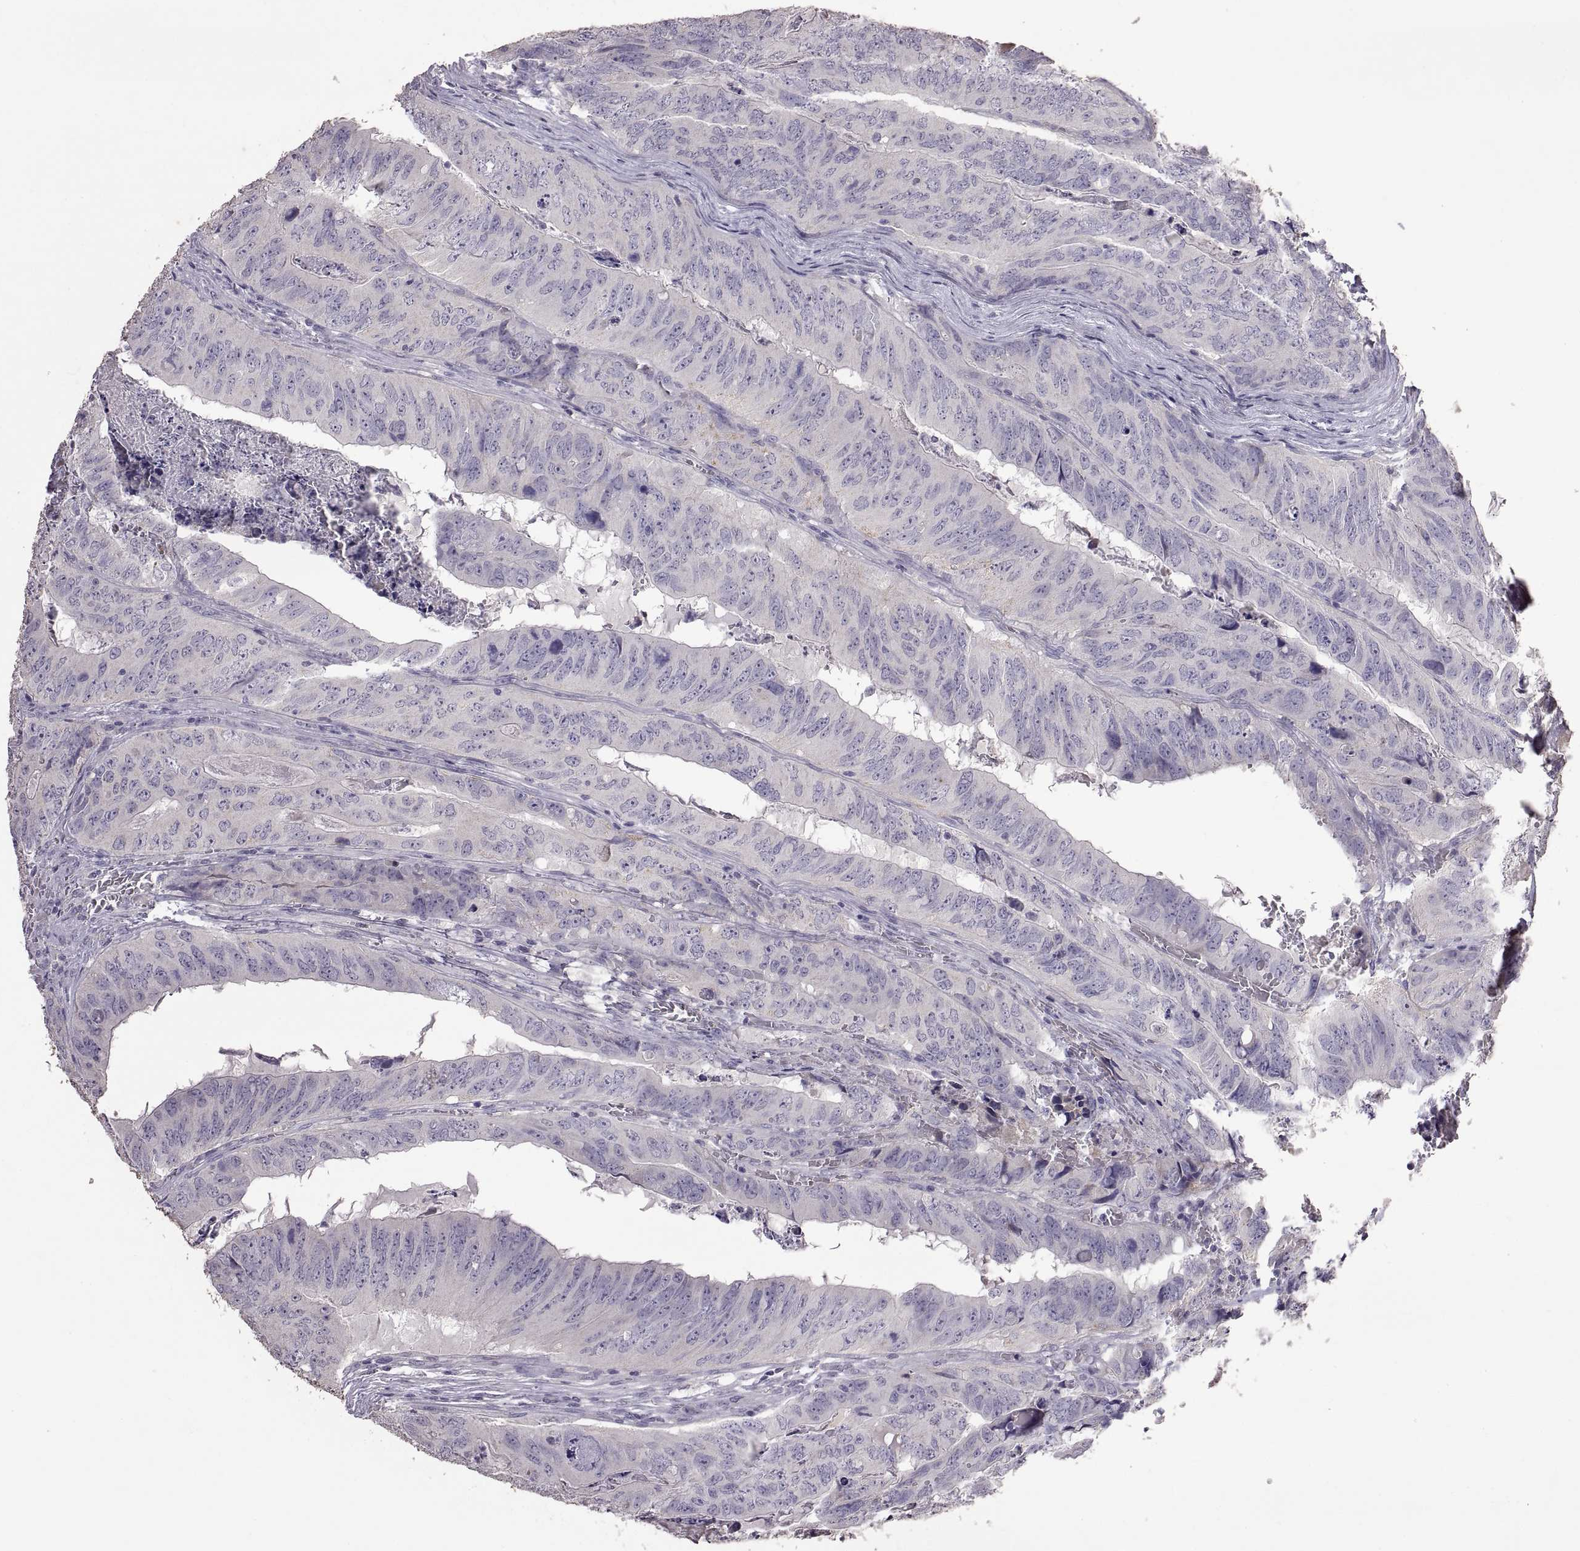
{"staining": {"intensity": "negative", "quantity": "none", "location": "none"}, "tissue": "colorectal cancer", "cell_type": "Tumor cells", "image_type": "cancer", "snomed": [{"axis": "morphology", "description": "Adenocarcinoma, NOS"}, {"axis": "topography", "description": "Colon"}], "caption": "An immunohistochemistry (IHC) photomicrograph of colorectal adenocarcinoma is shown. There is no staining in tumor cells of colorectal adenocarcinoma.", "gene": "DEFB136", "patient": {"sex": "male", "age": 79}}